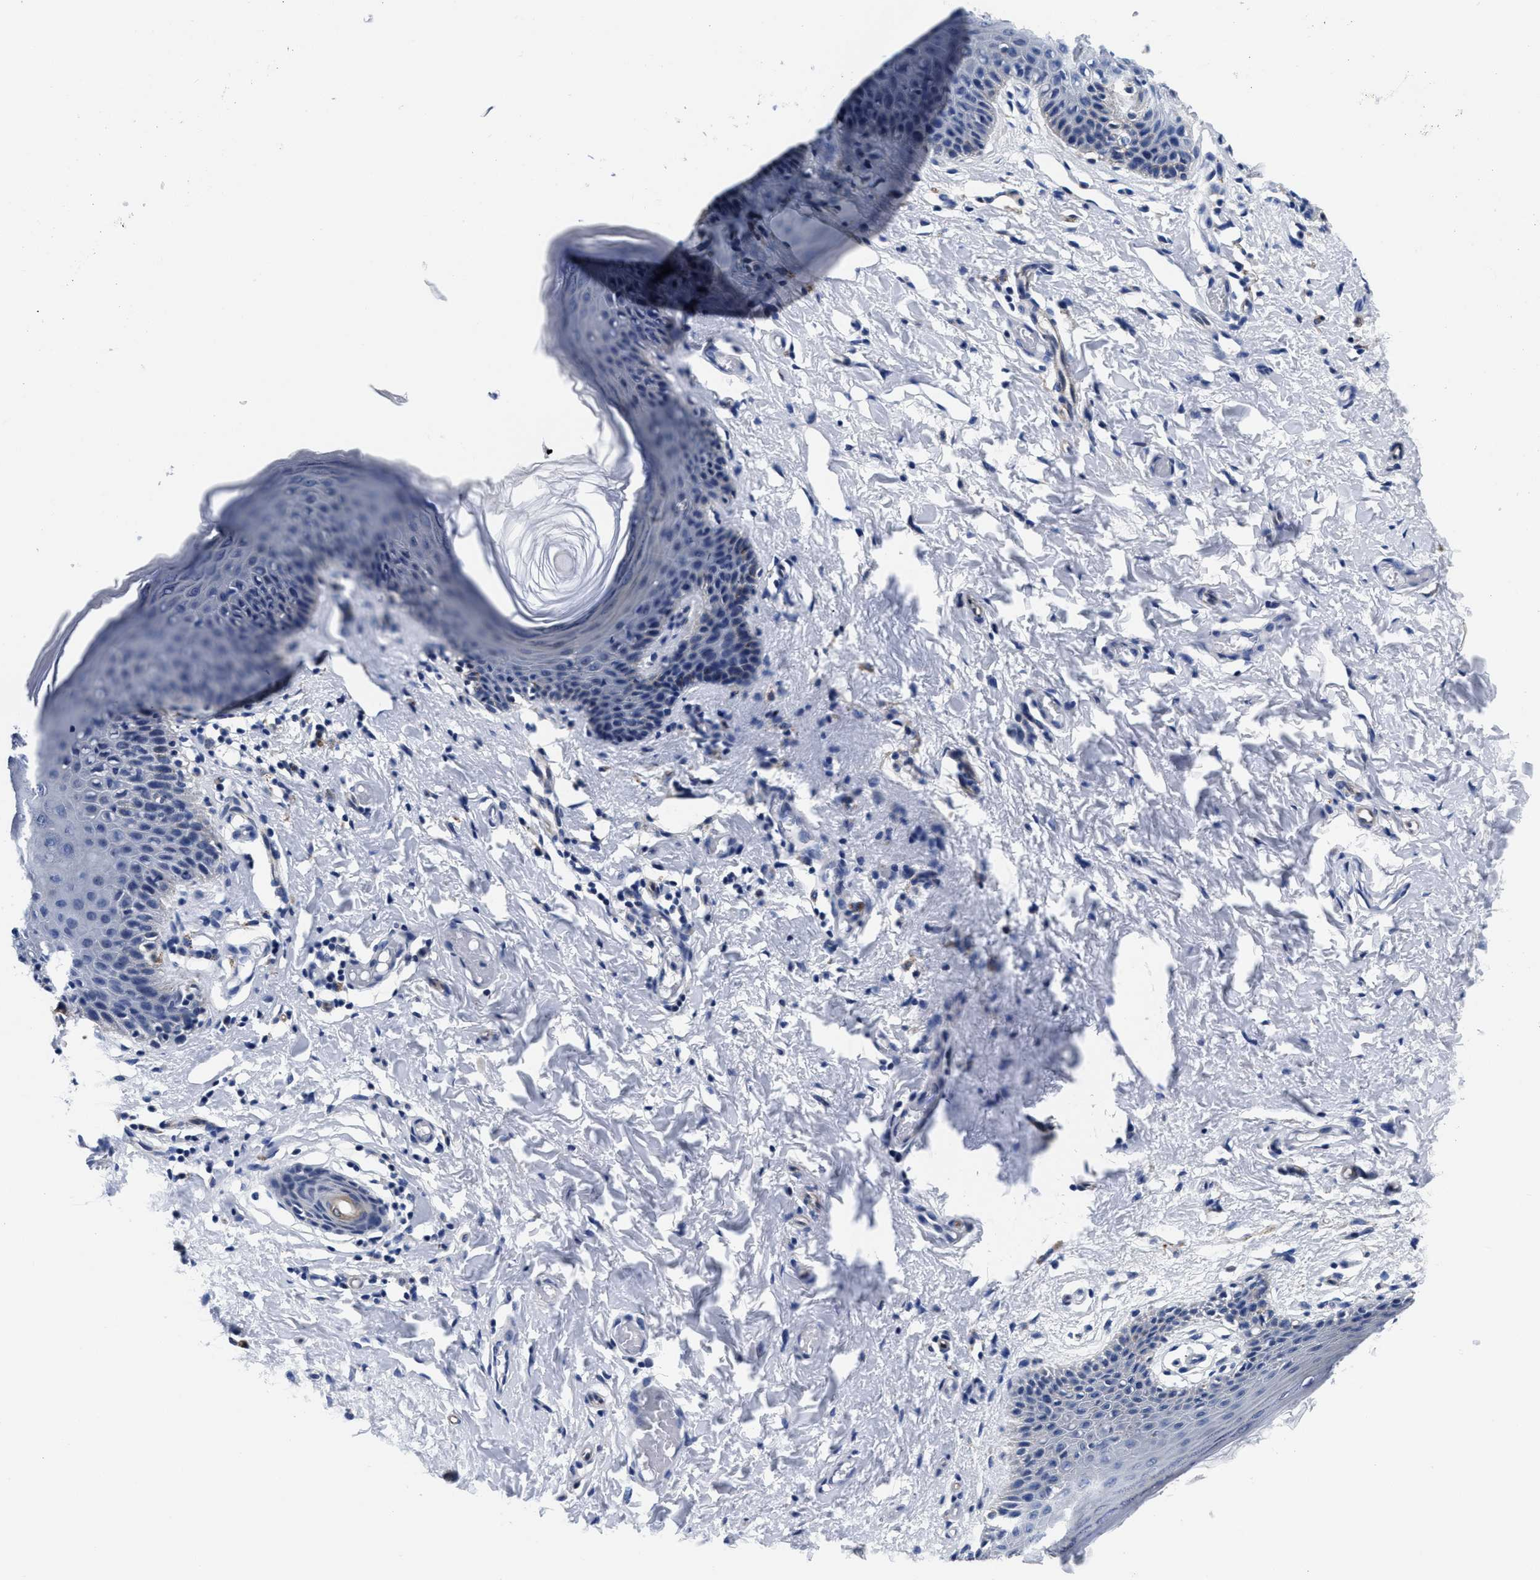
{"staining": {"intensity": "moderate", "quantity": "<25%", "location": "cytoplasmic/membranous"}, "tissue": "skin", "cell_type": "Epidermal cells", "image_type": "normal", "snomed": [{"axis": "morphology", "description": "Normal tissue, NOS"}, {"axis": "topography", "description": "Vulva"}], "caption": "Immunohistochemical staining of benign skin demonstrates <25% levels of moderate cytoplasmic/membranous protein staining in approximately <25% of epidermal cells.", "gene": "SLC35F1", "patient": {"sex": "female", "age": 66}}